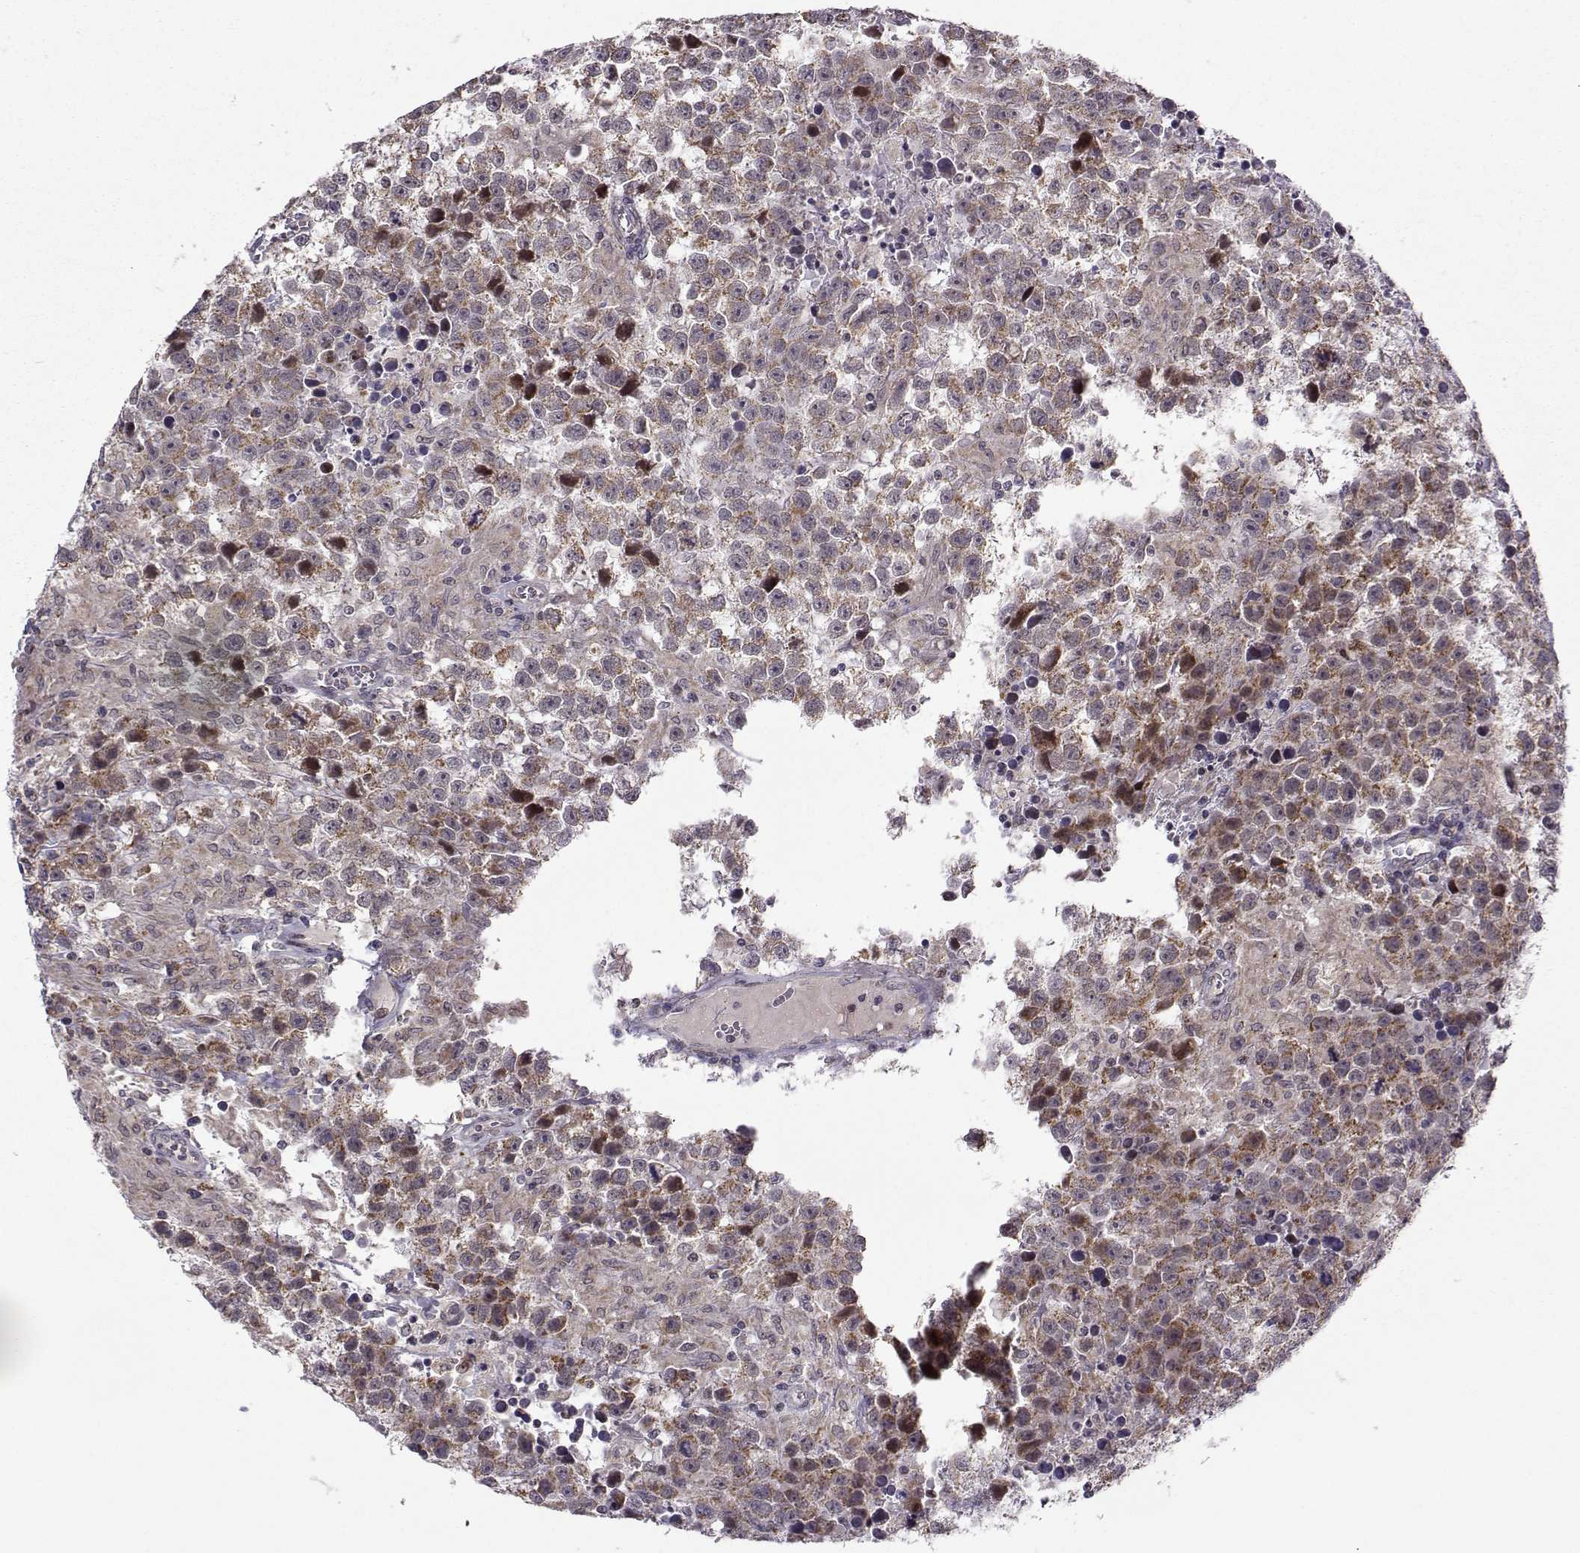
{"staining": {"intensity": "strong", "quantity": "<25%", "location": "cytoplasmic/membranous"}, "tissue": "testis cancer", "cell_type": "Tumor cells", "image_type": "cancer", "snomed": [{"axis": "morphology", "description": "Seminoma, NOS"}, {"axis": "topography", "description": "Testis"}], "caption": "Testis cancer tissue reveals strong cytoplasmic/membranous staining in about <25% of tumor cells, visualized by immunohistochemistry. The protein is stained brown, and the nuclei are stained in blue (DAB IHC with brightfield microscopy, high magnification).", "gene": "NECAB3", "patient": {"sex": "male", "age": 43}}